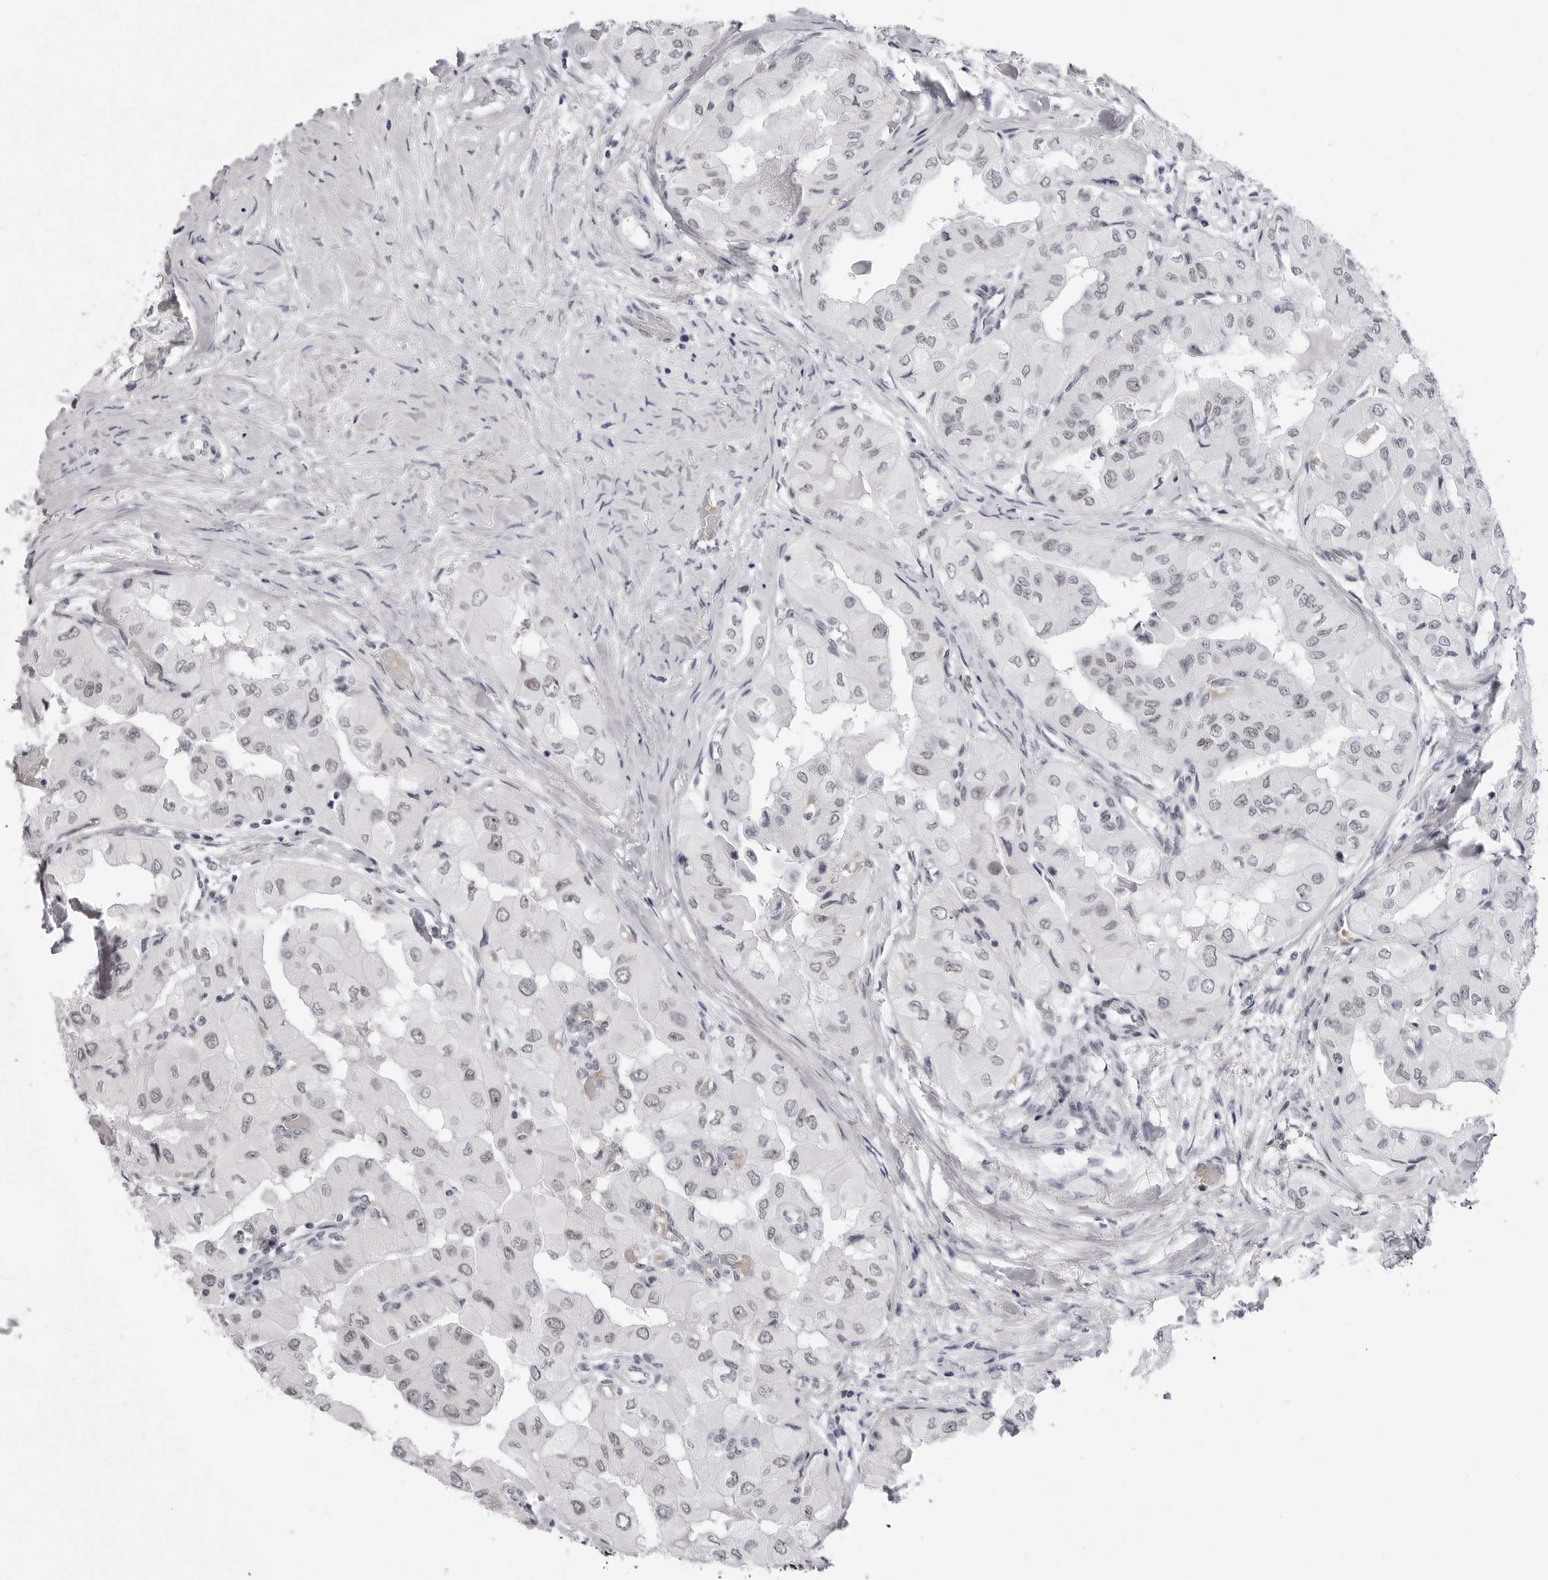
{"staining": {"intensity": "weak", "quantity": "25%-75%", "location": "nuclear"}, "tissue": "thyroid cancer", "cell_type": "Tumor cells", "image_type": "cancer", "snomed": [{"axis": "morphology", "description": "Papillary adenocarcinoma, NOS"}, {"axis": "topography", "description": "Thyroid gland"}], "caption": "Immunohistochemistry (IHC) image of thyroid cancer (papillary adenocarcinoma) stained for a protein (brown), which demonstrates low levels of weak nuclear positivity in about 25%-75% of tumor cells.", "gene": "VEZF1", "patient": {"sex": "female", "age": 59}}